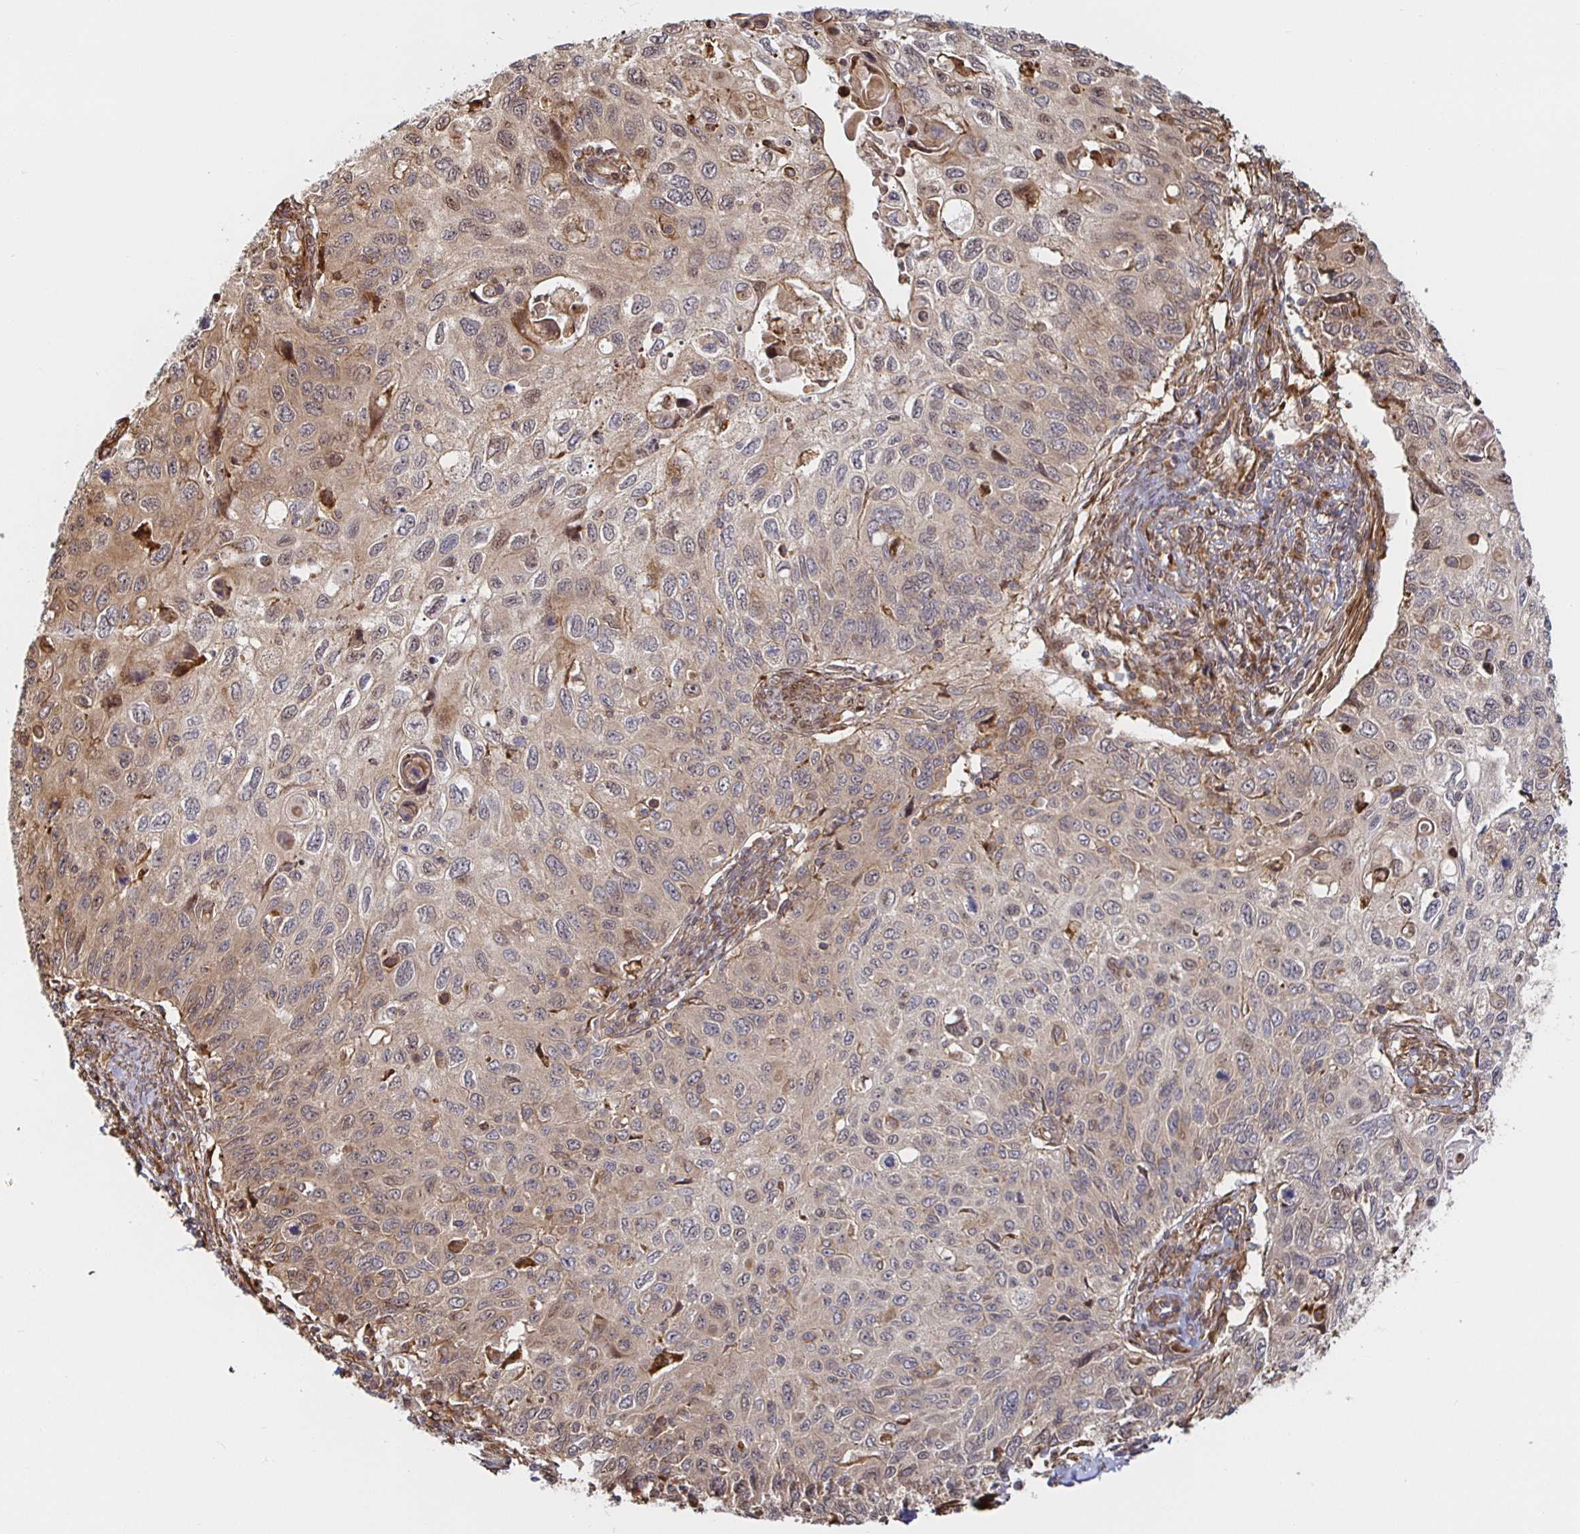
{"staining": {"intensity": "weak", "quantity": ">75%", "location": "cytoplasmic/membranous"}, "tissue": "cervical cancer", "cell_type": "Tumor cells", "image_type": "cancer", "snomed": [{"axis": "morphology", "description": "Squamous cell carcinoma, NOS"}, {"axis": "topography", "description": "Cervix"}], "caption": "Immunohistochemical staining of human squamous cell carcinoma (cervical) reveals low levels of weak cytoplasmic/membranous expression in approximately >75% of tumor cells.", "gene": "STRAP", "patient": {"sex": "female", "age": 70}}